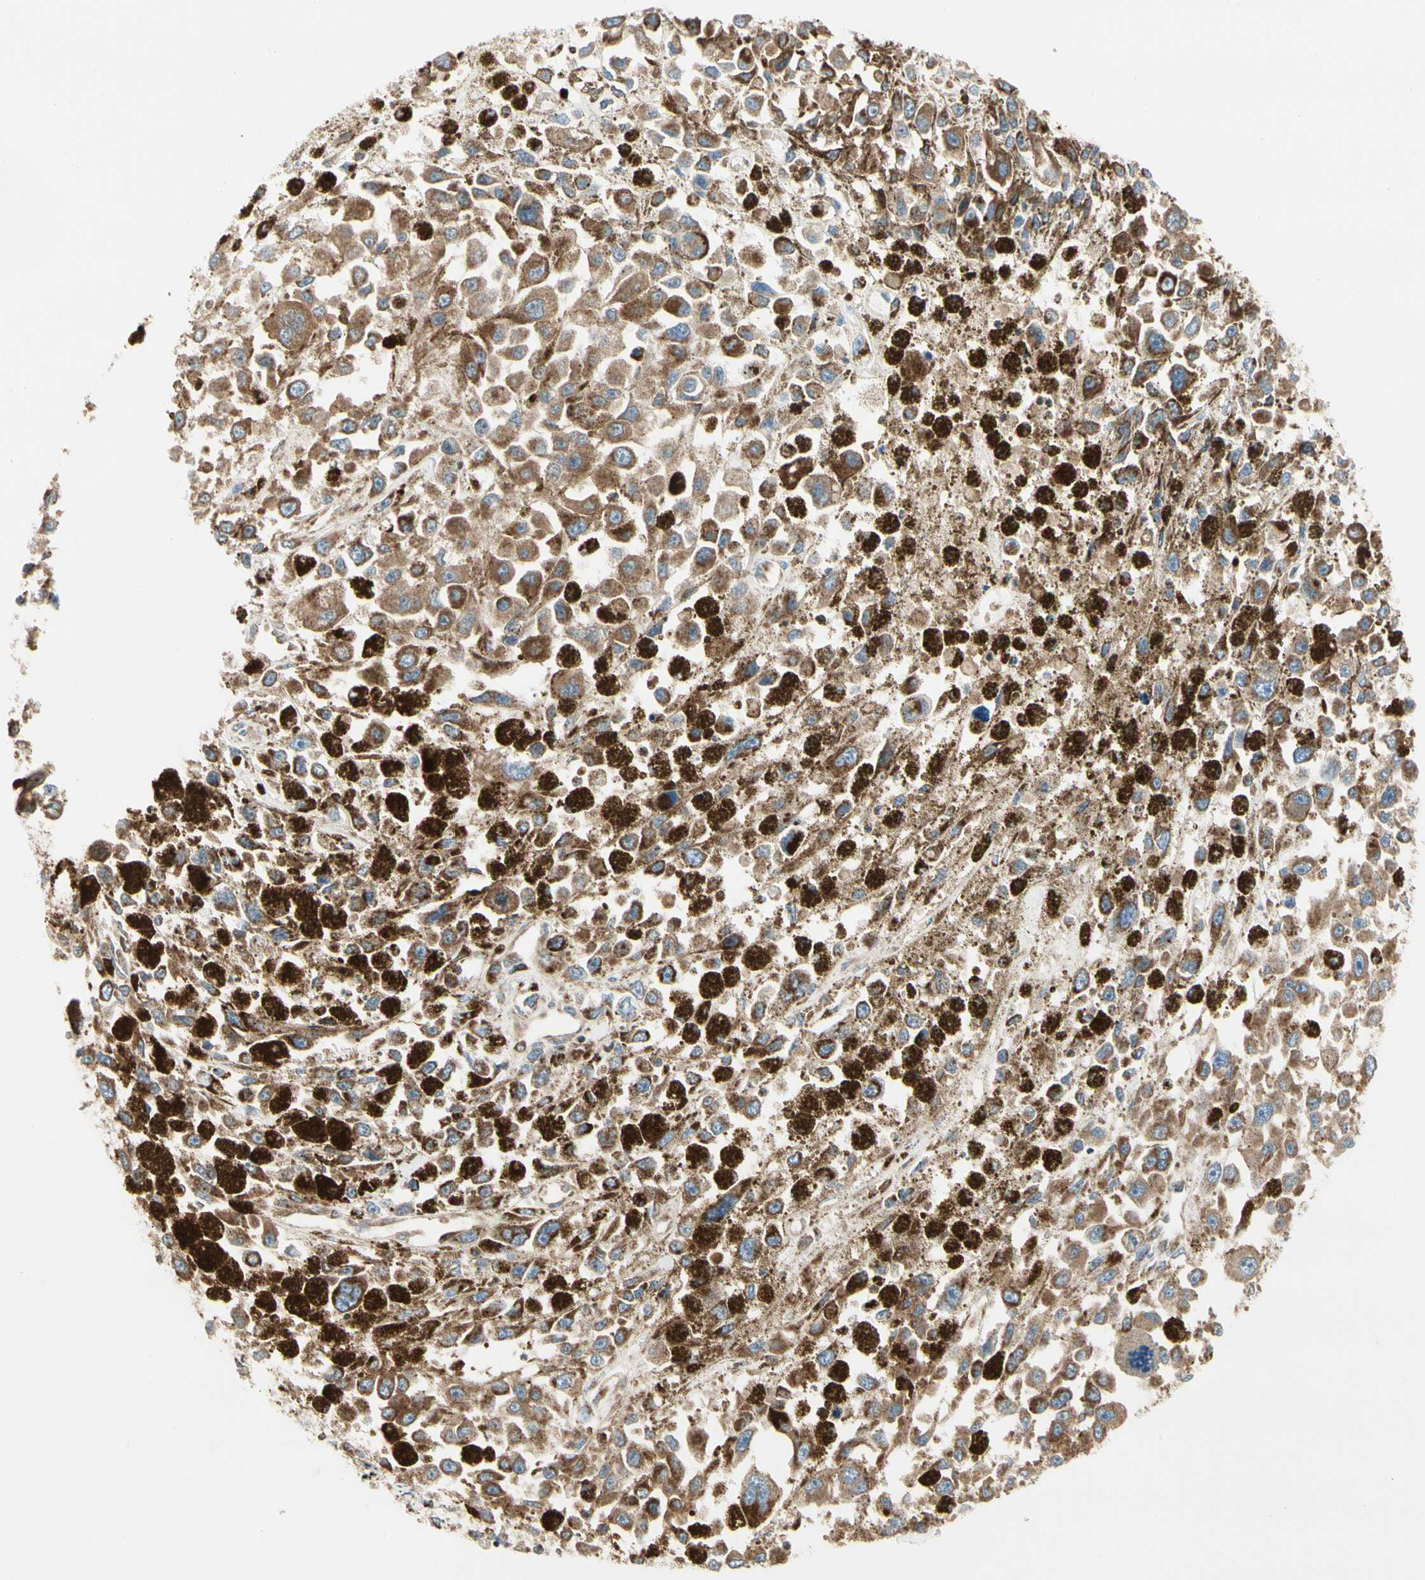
{"staining": {"intensity": "strong", "quantity": ">75%", "location": "cytoplasmic/membranous"}, "tissue": "melanoma", "cell_type": "Tumor cells", "image_type": "cancer", "snomed": [{"axis": "morphology", "description": "Malignant melanoma, Metastatic site"}, {"axis": "topography", "description": "Lymph node"}], "caption": "IHC of human melanoma shows high levels of strong cytoplasmic/membranous positivity in approximately >75% of tumor cells.", "gene": "ME2", "patient": {"sex": "male", "age": 59}}